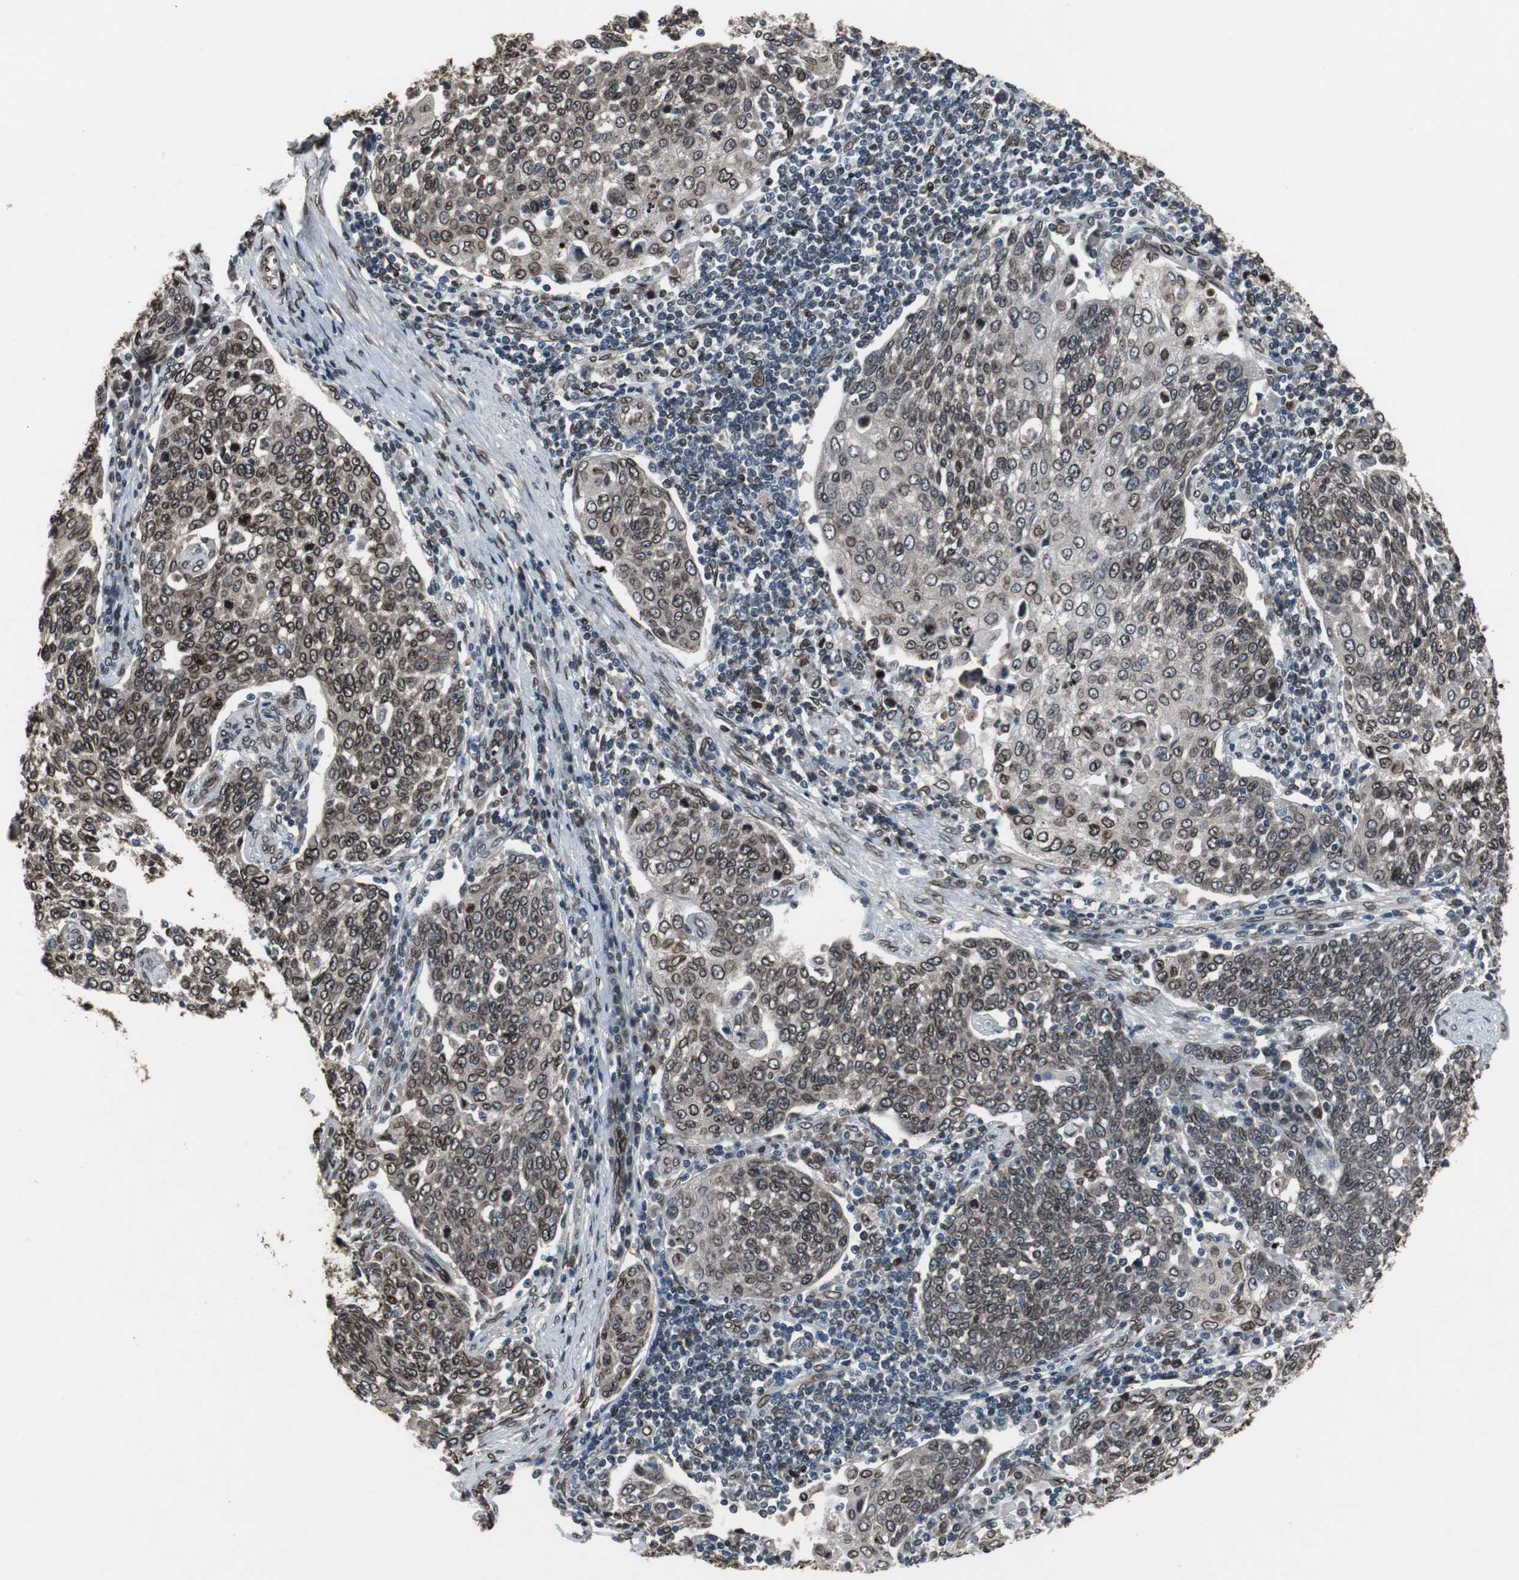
{"staining": {"intensity": "strong", "quantity": ">75%", "location": "cytoplasmic/membranous,nuclear"}, "tissue": "cervical cancer", "cell_type": "Tumor cells", "image_type": "cancer", "snomed": [{"axis": "morphology", "description": "Squamous cell carcinoma, NOS"}, {"axis": "topography", "description": "Cervix"}], "caption": "A brown stain highlights strong cytoplasmic/membranous and nuclear positivity of a protein in squamous cell carcinoma (cervical) tumor cells. (brown staining indicates protein expression, while blue staining denotes nuclei).", "gene": "LMNA", "patient": {"sex": "female", "age": 34}}